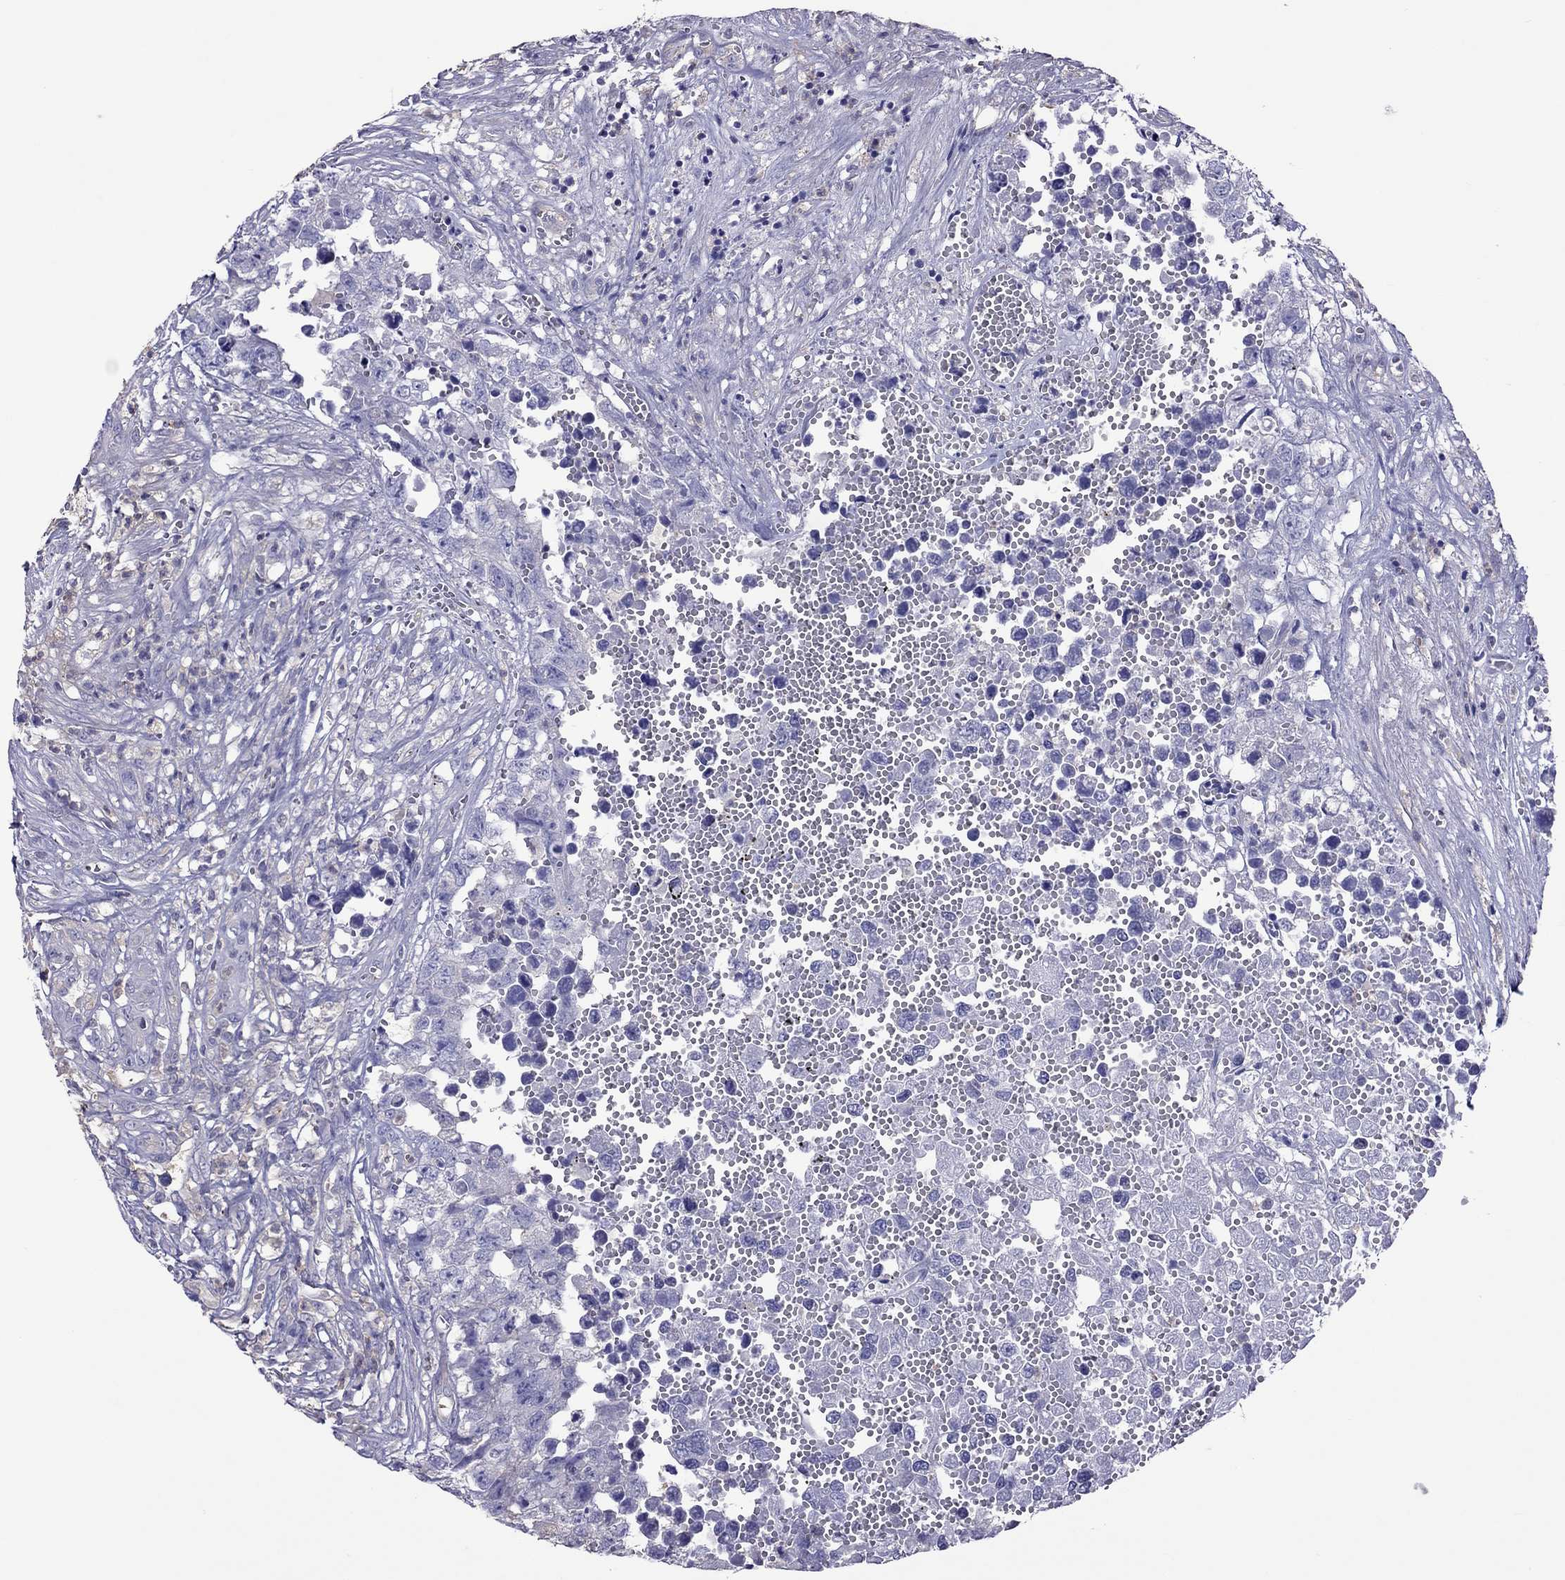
{"staining": {"intensity": "negative", "quantity": "none", "location": "none"}, "tissue": "testis cancer", "cell_type": "Tumor cells", "image_type": "cancer", "snomed": [{"axis": "morphology", "description": "Seminoma, NOS"}, {"axis": "morphology", "description": "Carcinoma, Embryonal, NOS"}, {"axis": "topography", "description": "Testis"}], "caption": "The photomicrograph demonstrates no significant expression in tumor cells of testis cancer (embryonal carcinoma).", "gene": "TEX22", "patient": {"sex": "male", "age": 22}}